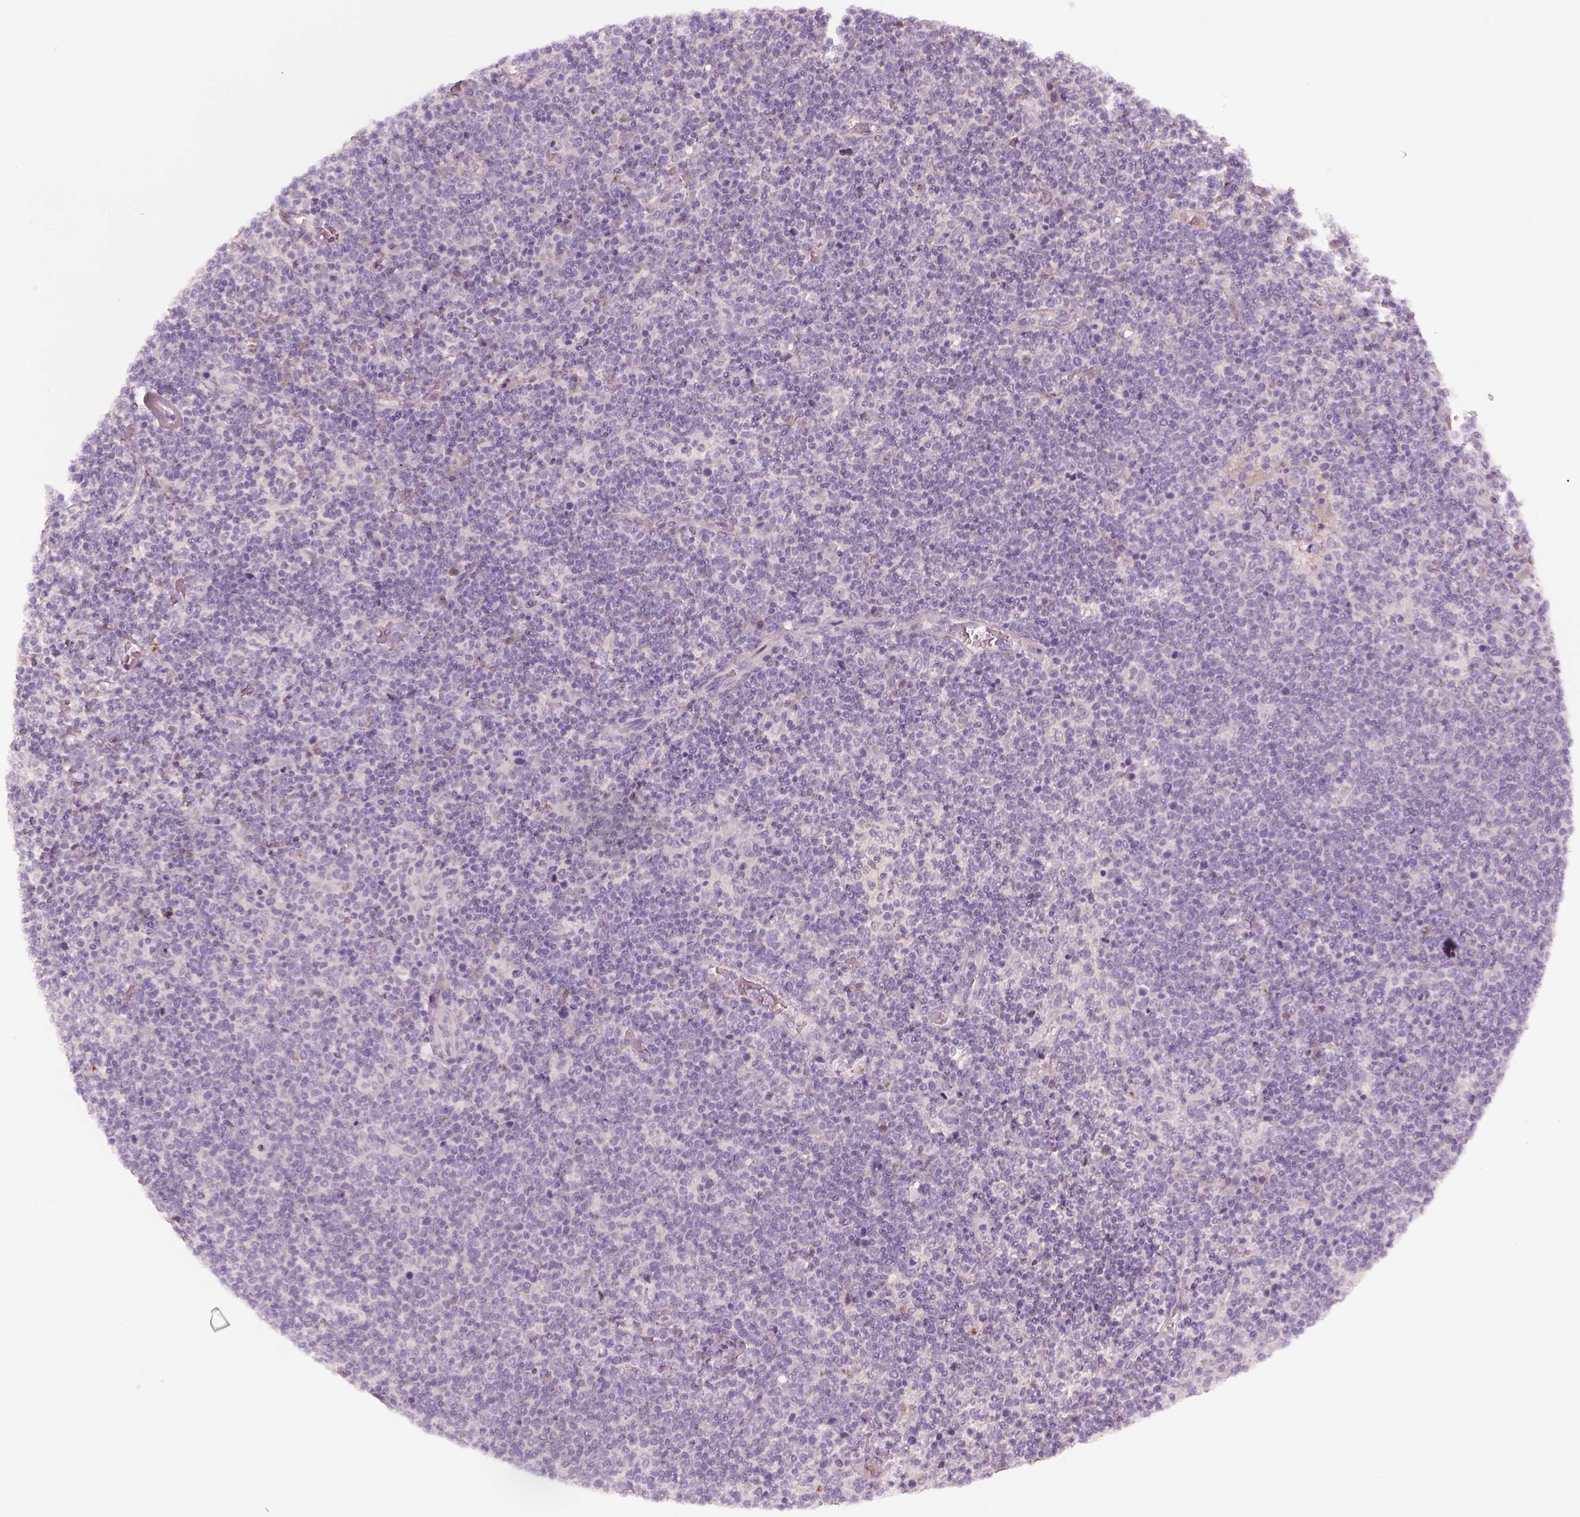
{"staining": {"intensity": "negative", "quantity": "none", "location": "none"}, "tissue": "lymphoma", "cell_type": "Tumor cells", "image_type": "cancer", "snomed": [{"axis": "morphology", "description": "Malignant lymphoma, non-Hodgkin's type, High grade"}, {"axis": "topography", "description": "Lymph node"}], "caption": "An immunohistochemistry micrograph of lymphoma is shown. There is no staining in tumor cells of lymphoma.", "gene": "SPATA6L", "patient": {"sex": "male", "age": 61}}